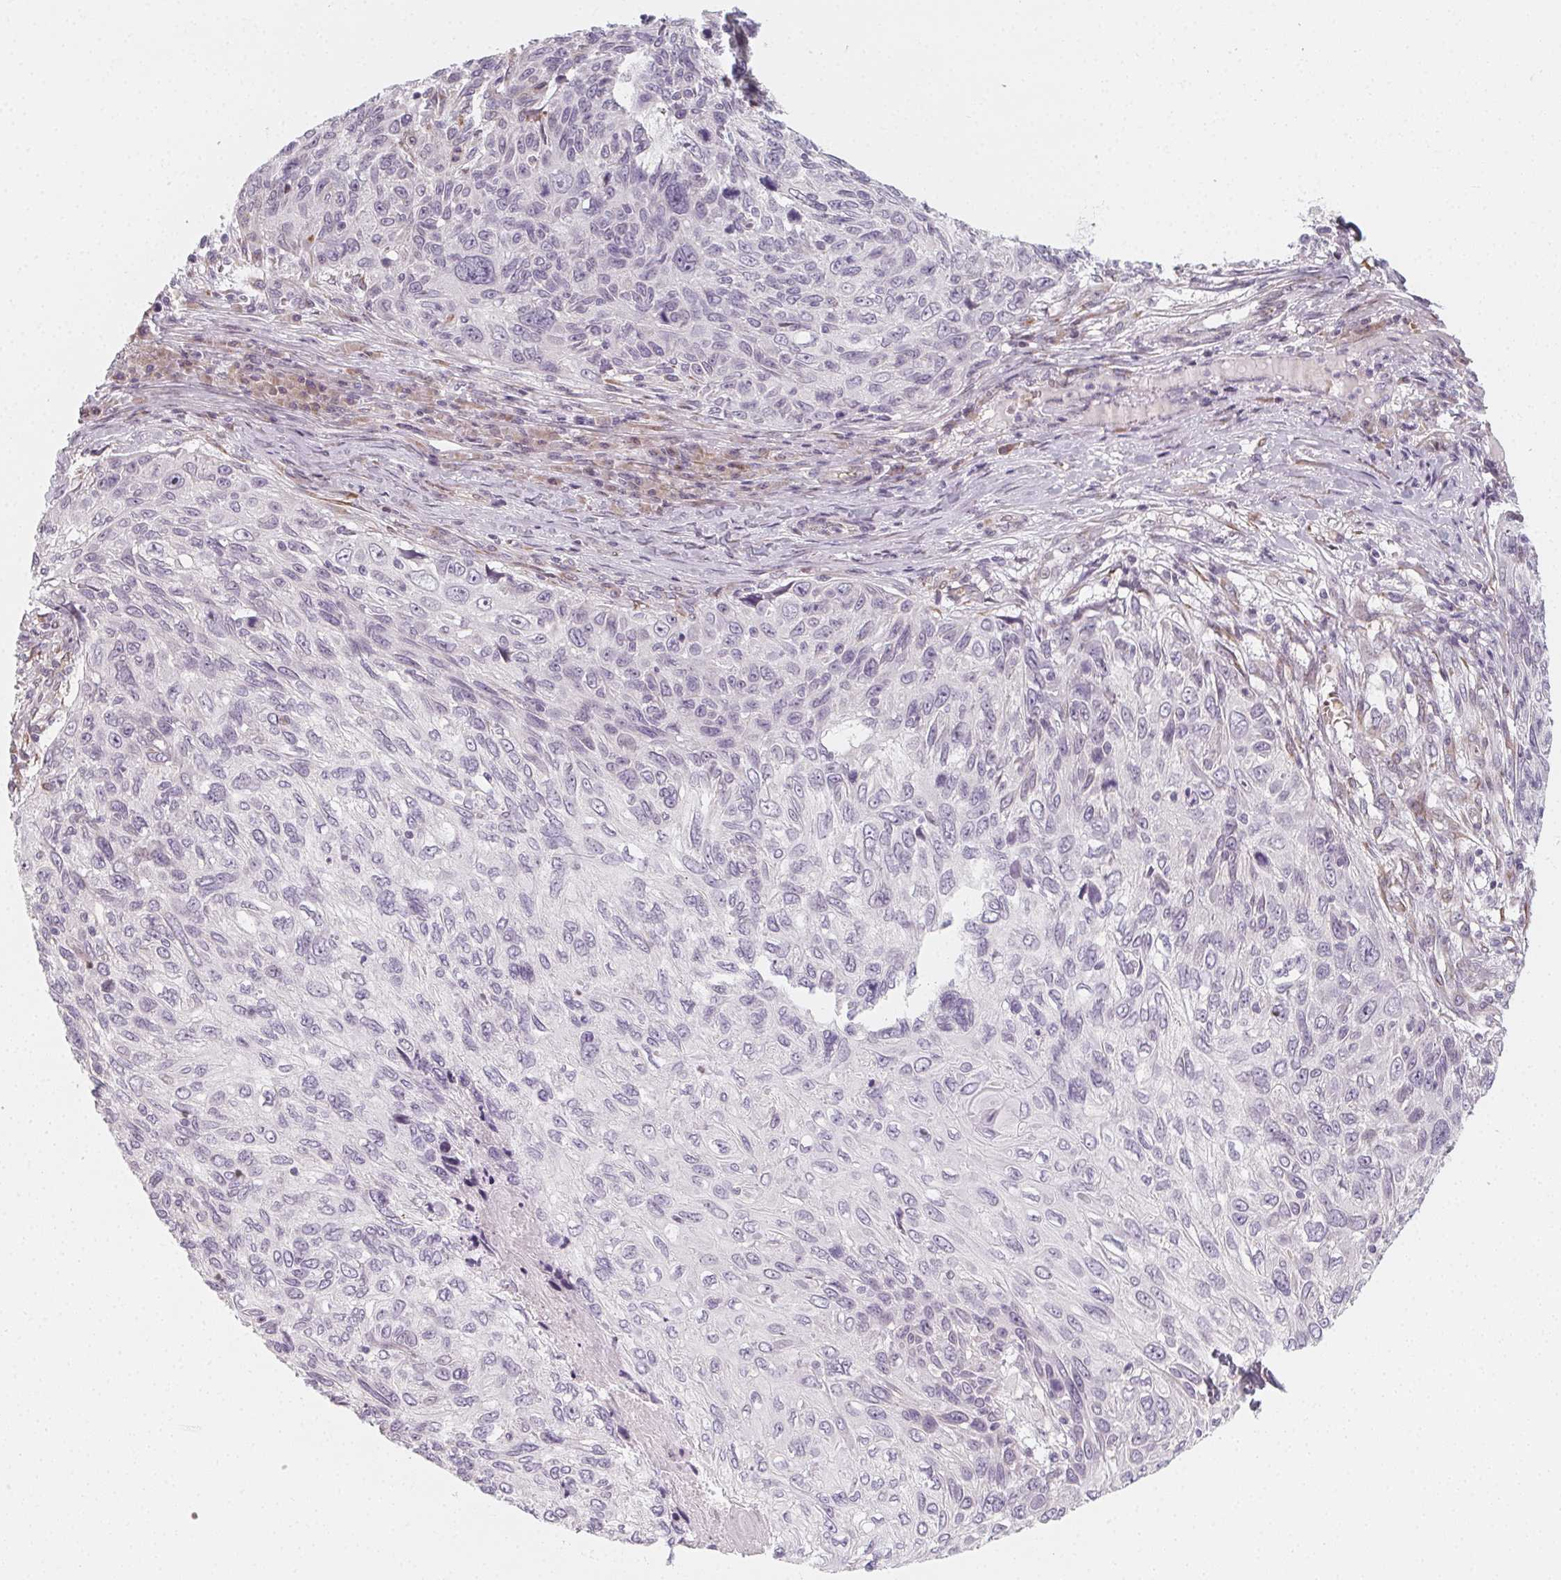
{"staining": {"intensity": "negative", "quantity": "none", "location": "none"}, "tissue": "skin cancer", "cell_type": "Tumor cells", "image_type": "cancer", "snomed": [{"axis": "morphology", "description": "Squamous cell carcinoma, NOS"}, {"axis": "topography", "description": "Skin"}], "caption": "IHC photomicrograph of neoplastic tissue: human squamous cell carcinoma (skin) stained with DAB demonstrates no significant protein expression in tumor cells. The staining was performed using DAB (3,3'-diaminobenzidine) to visualize the protein expression in brown, while the nuclei were stained in blue with hematoxylin (Magnification: 20x).", "gene": "CCDC96", "patient": {"sex": "male", "age": 92}}